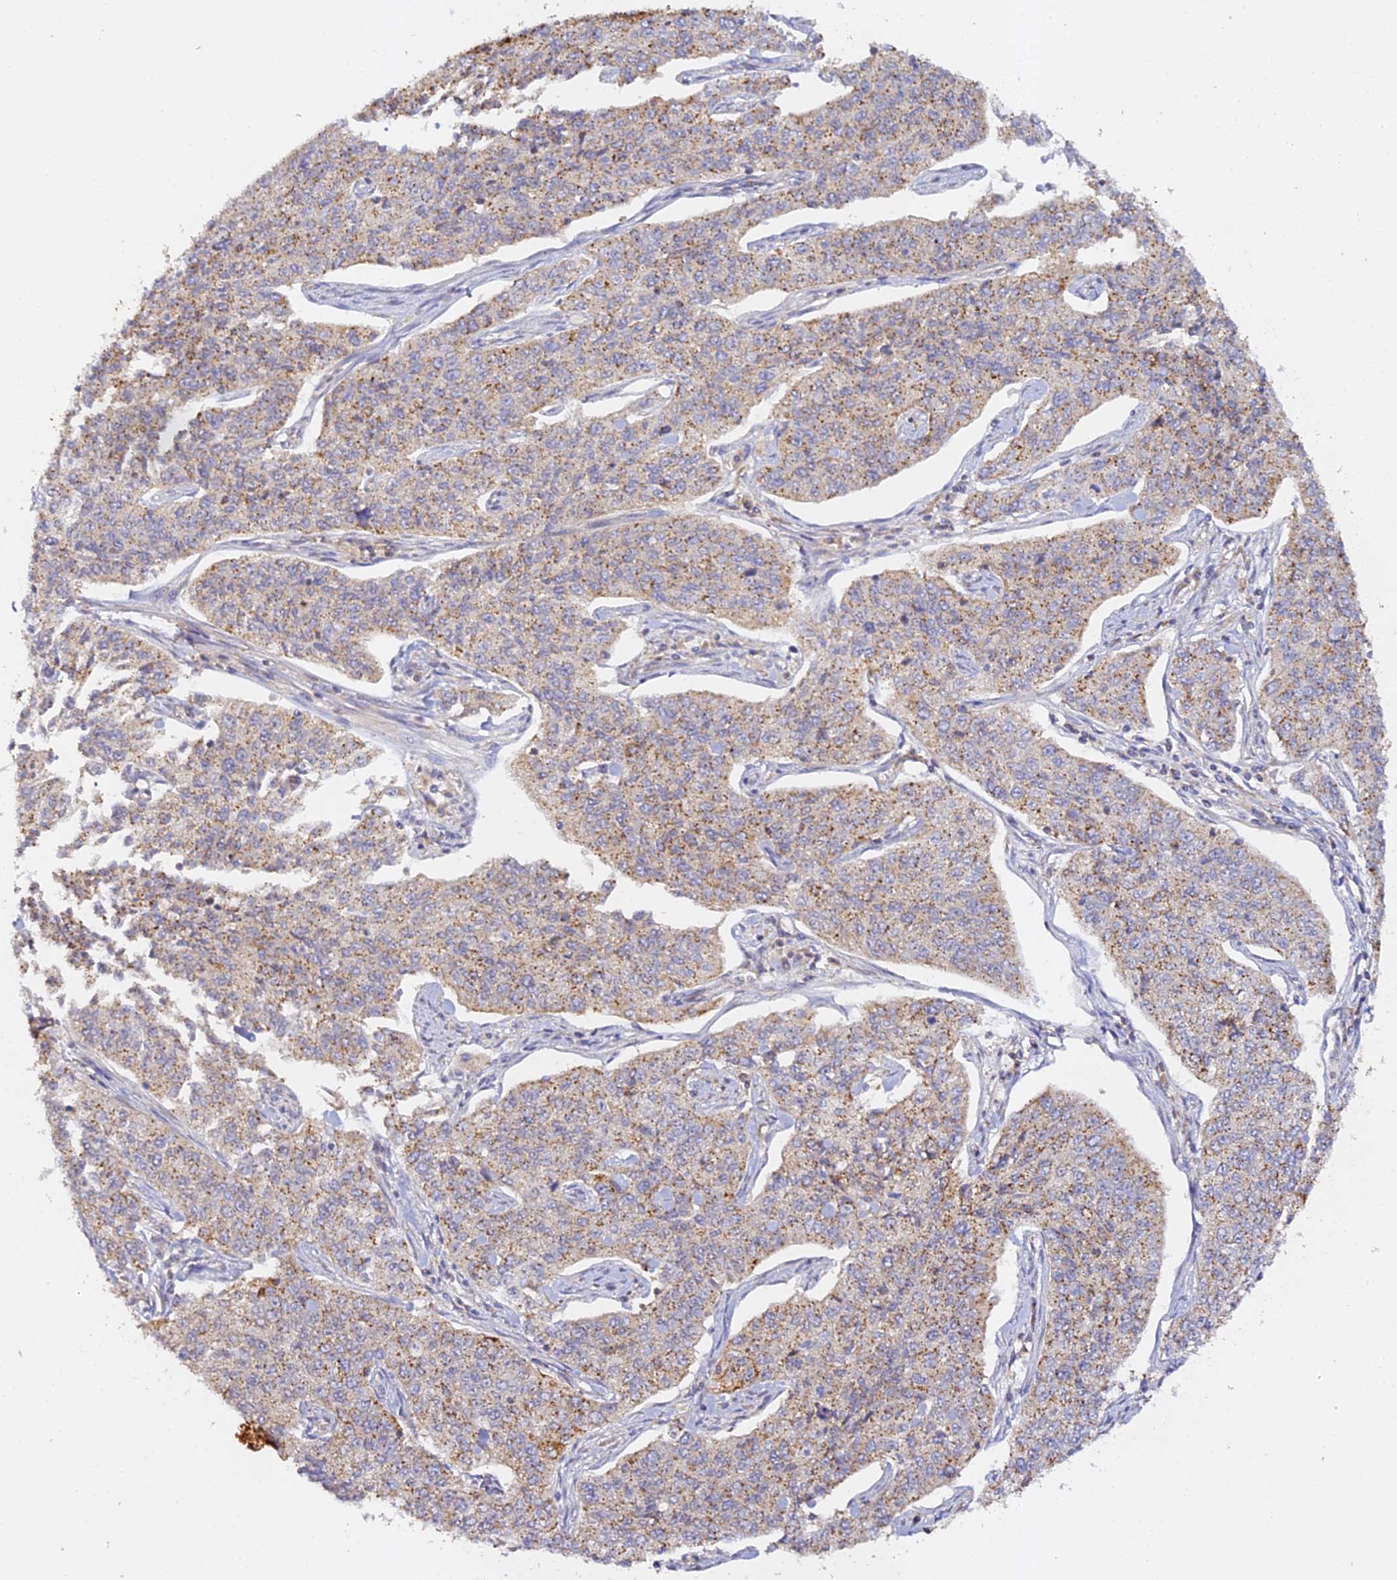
{"staining": {"intensity": "moderate", "quantity": "25%-75%", "location": "cytoplasmic/membranous"}, "tissue": "cervical cancer", "cell_type": "Tumor cells", "image_type": "cancer", "snomed": [{"axis": "morphology", "description": "Squamous cell carcinoma, NOS"}, {"axis": "topography", "description": "Cervix"}], "caption": "High-magnification brightfield microscopy of cervical squamous cell carcinoma stained with DAB (3,3'-diaminobenzidine) (brown) and counterstained with hematoxylin (blue). tumor cells exhibit moderate cytoplasmic/membranous expression is appreciated in about25%-75% of cells.", "gene": "DONSON", "patient": {"sex": "female", "age": 35}}